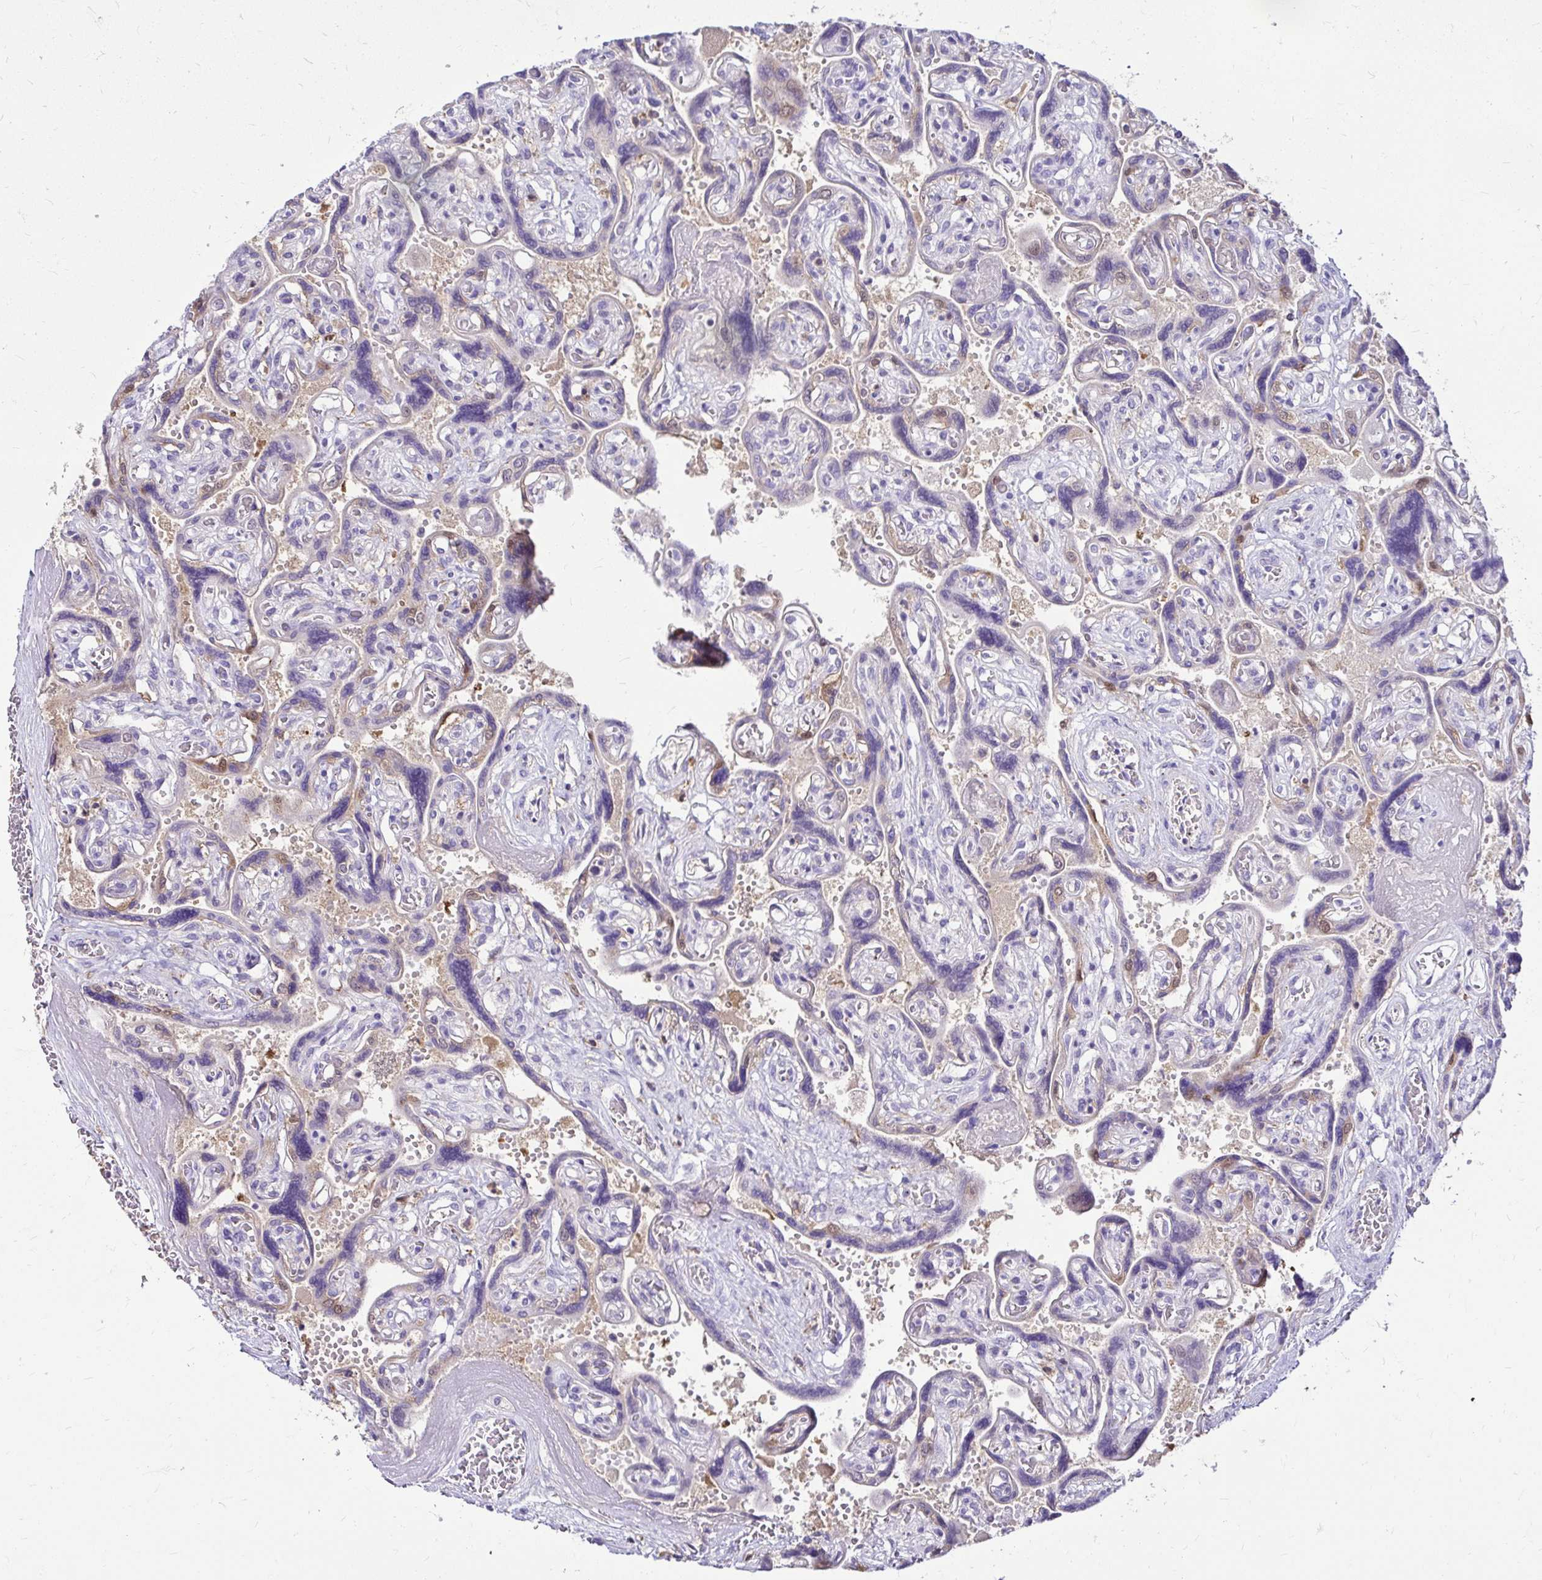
{"staining": {"intensity": "negative", "quantity": "none", "location": "none"}, "tissue": "placenta", "cell_type": "Decidual cells", "image_type": "normal", "snomed": [{"axis": "morphology", "description": "Normal tissue, NOS"}, {"axis": "topography", "description": "Placenta"}], "caption": "The immunohistochemistry histopathology image has no significant positivity in decidual cells of placenta.", "gene": "IDH1", "patient": {"sex": "female", "age": 32}}